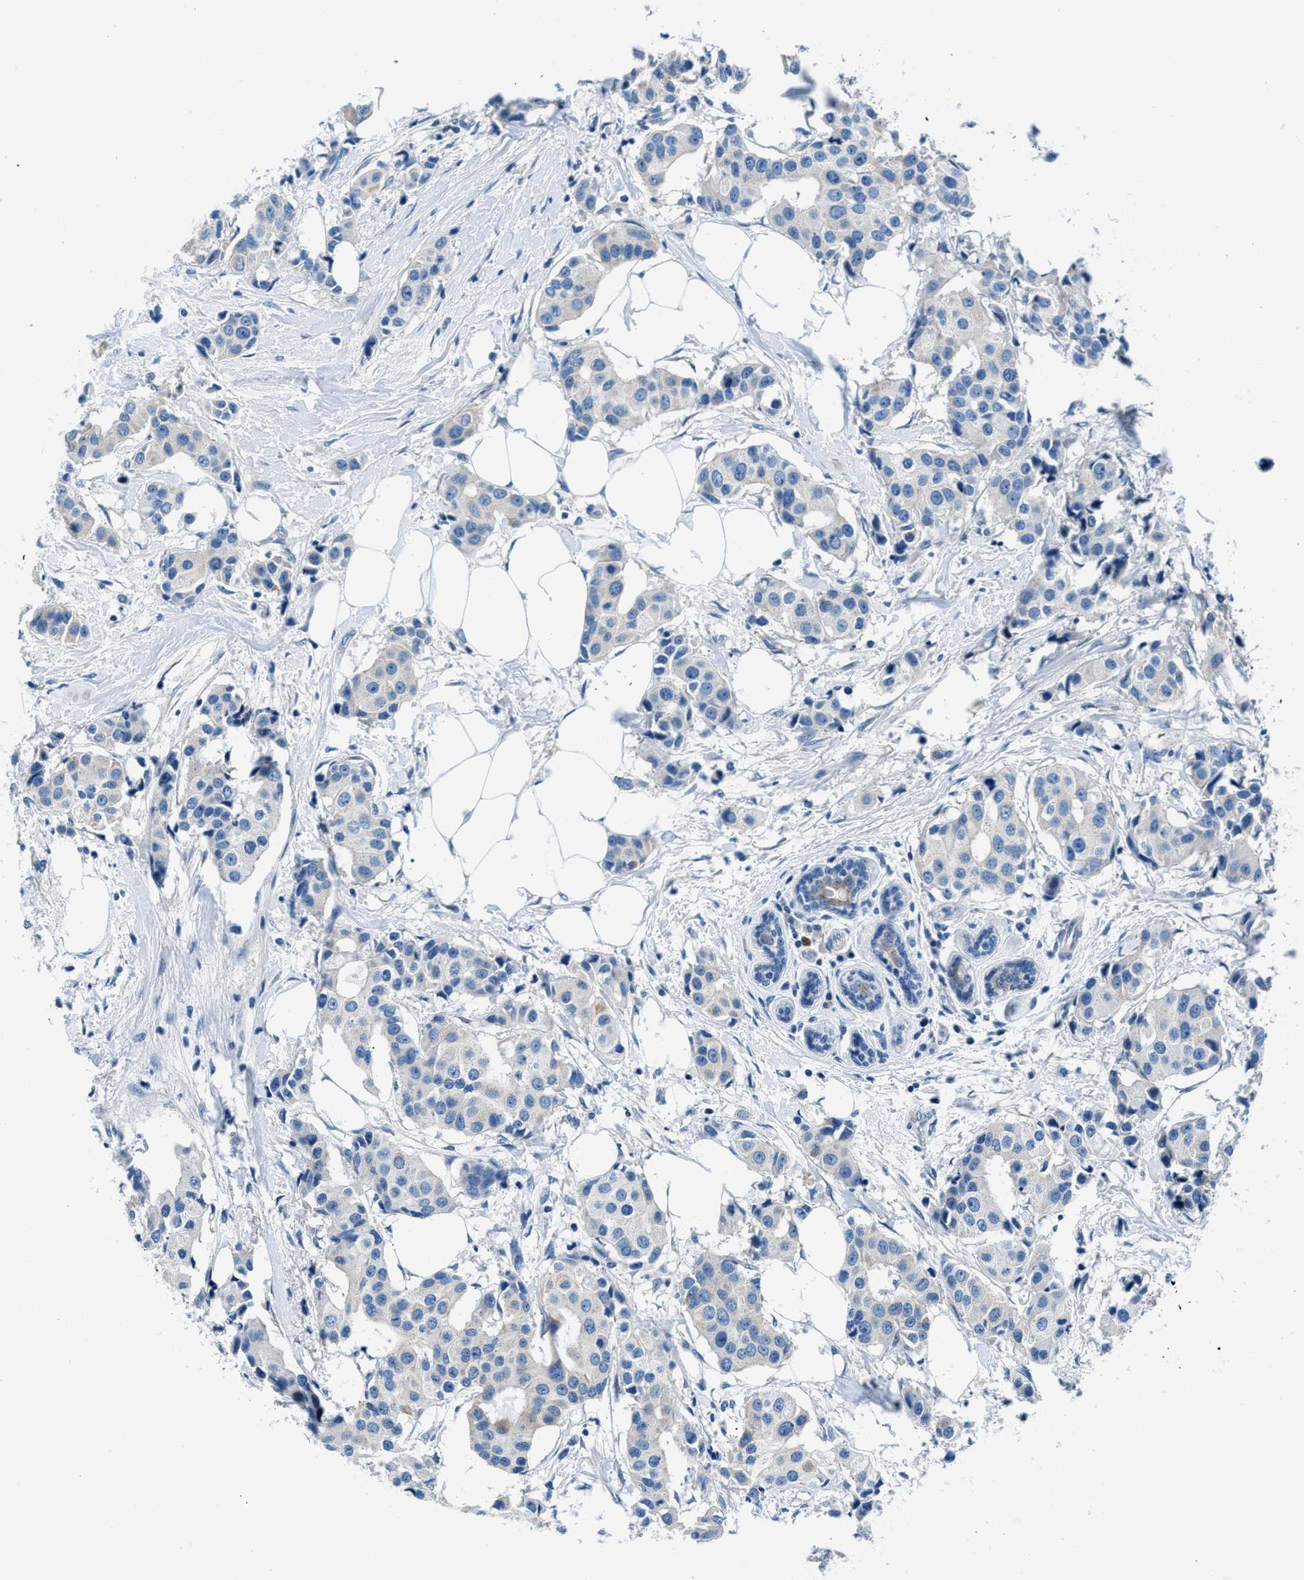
{"staining": {"intensity": "negative", "quantity": "none", "location": "none"}, "tissue": "breast cancer", "cell_type": "Tumor cells", "image_type": "cancer", "snomed": [{"axis": "morphology", "description": "Normal tissue, NOS"}, {"axis": "morphology", "description": "Duct carcinoma"}, {"axis": "topography", "description": "Breast"}], "caption": "Tumor cells show no significant staining in intraductal carcinoma (breast).", "gene": "CDRT4", "patient": {"sex": "female", "age": 39}}